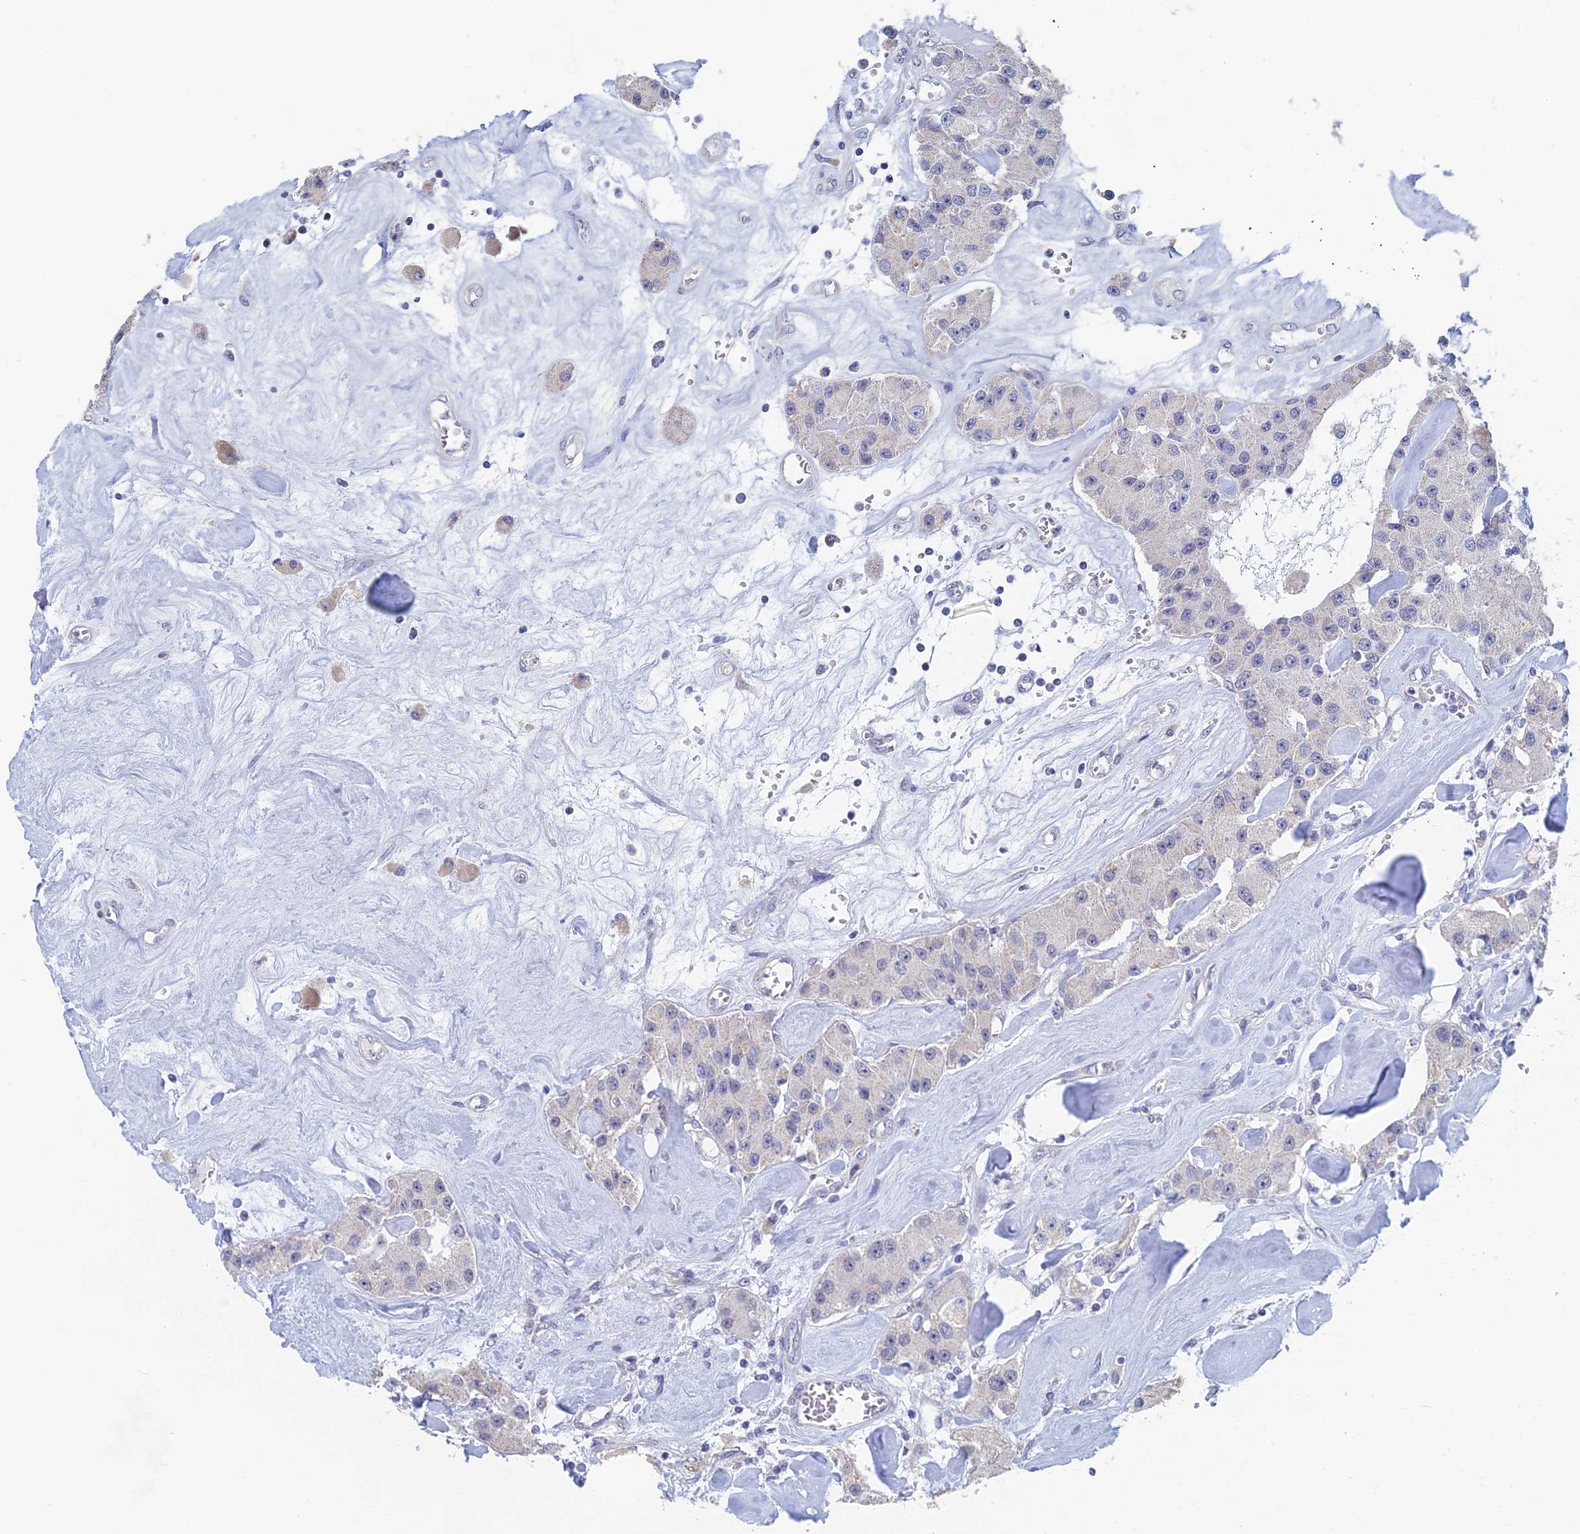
{"staining": {"intensity": "negative", "quantity": "none", "location": "none"}, "tissue": "carcinoid", "cell_type": "Tumor cells", "image_type": "cancer", "snomed": [{"axis": "morphology", "description": "Carcinoid, malignant, NOS"}, {"axis": "topography", "description": "Pancreas"}], "caption": "The micrograph displays no significant positivity in tumor cells of carcinoid.", "gene": "GMNC", "patient": {"sex": "male", "age": 41}}